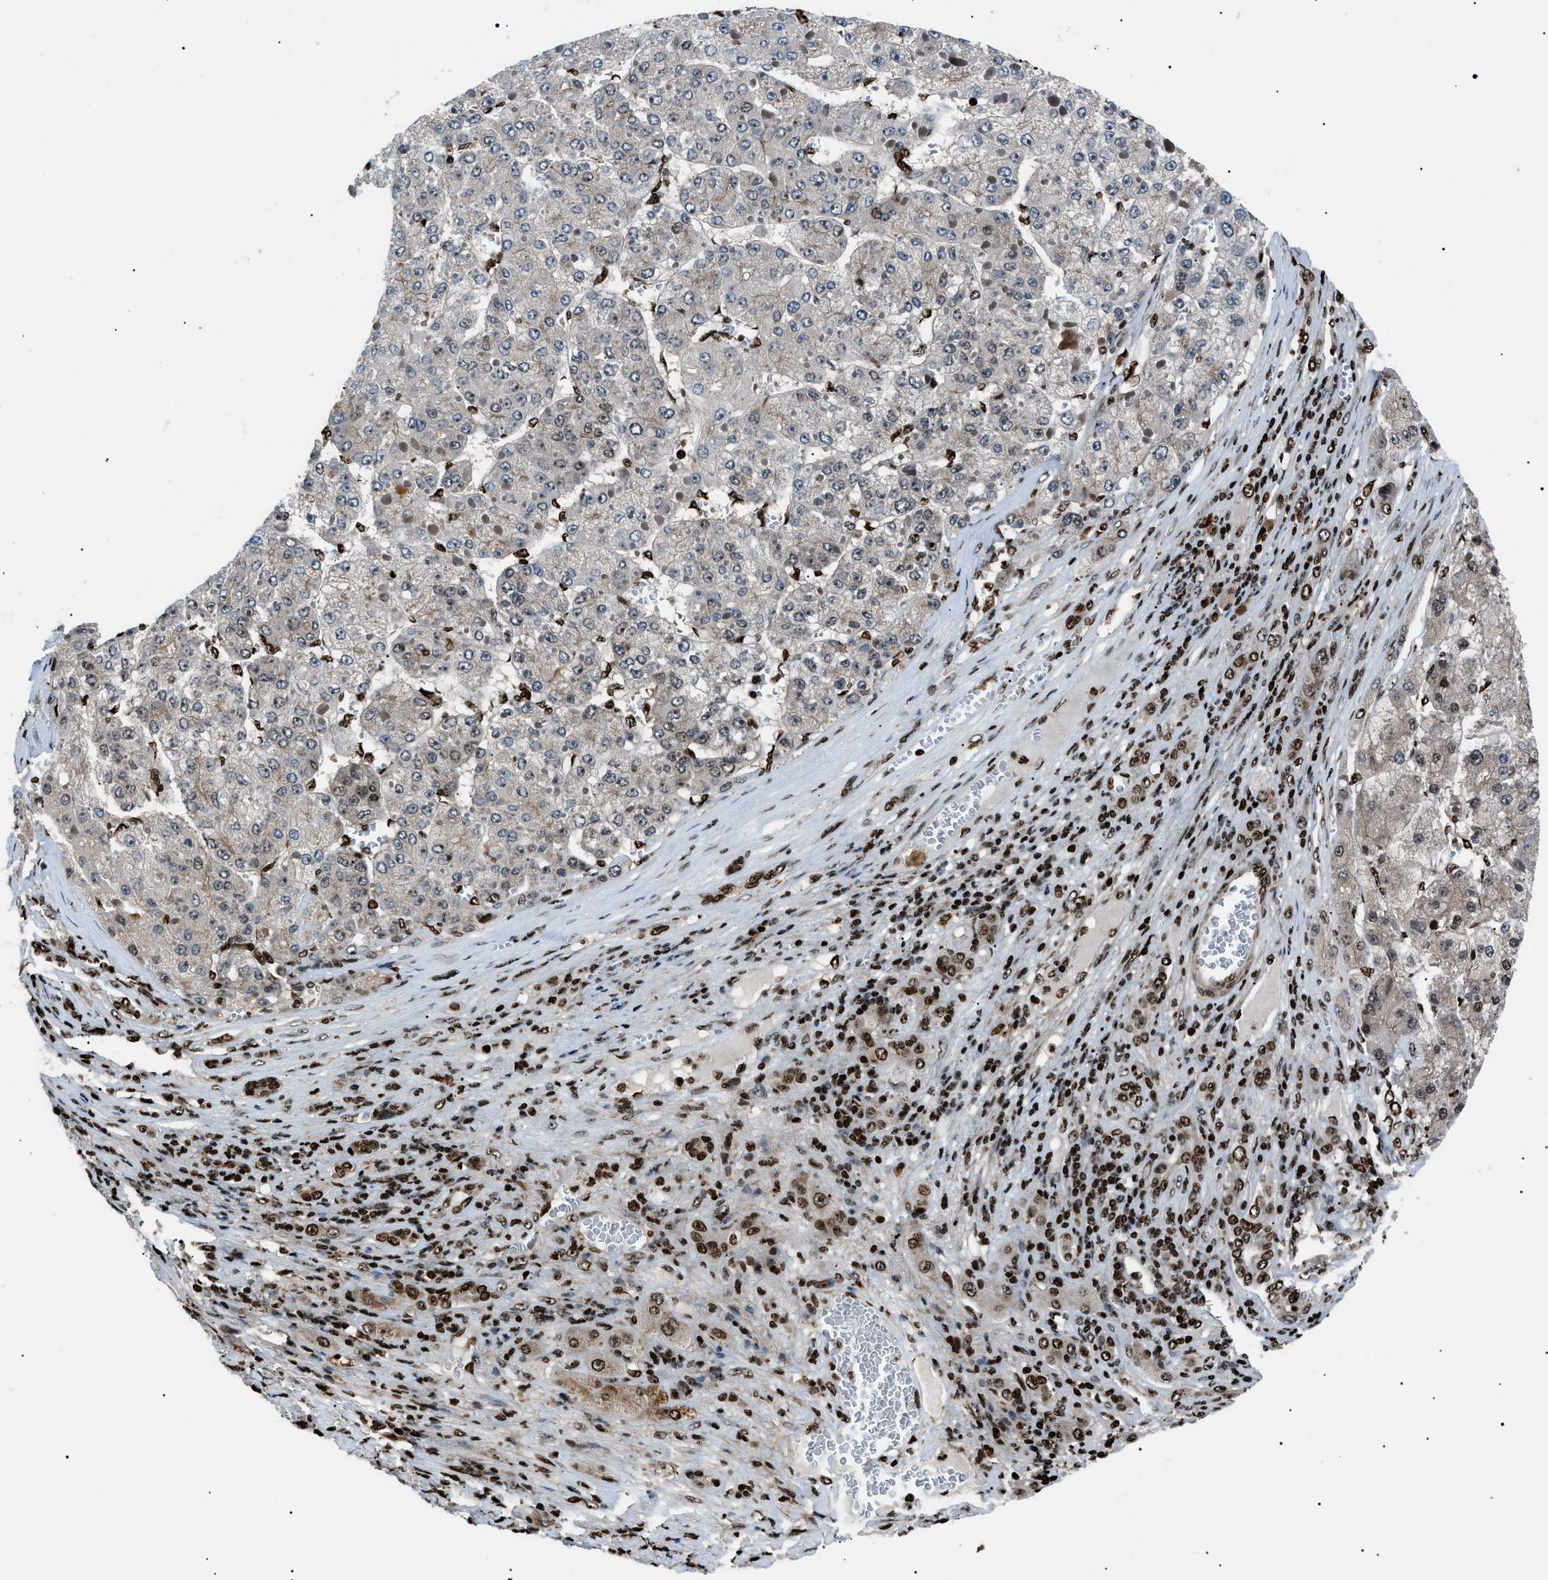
{"staining": {"intensity": "moderate", "quantity": "<25%", "location": "nuclear"}, "tissue": "liver cancer", "cell_type": "Tumor cells", "image_type": "cancer", "snomed": [{"axis": "morphology", "description": "Carcinoma, Hepatocellular, NOS"}, {"axis": "topography", "description": "Liver"}], "caption": "Liver cancer (hepatocellular carcinoma) tissue shows moderate nuclear expression in about <25% of tumor cells", "gene": "PRKX", "patient": {"sex": "female", "age": 73}}